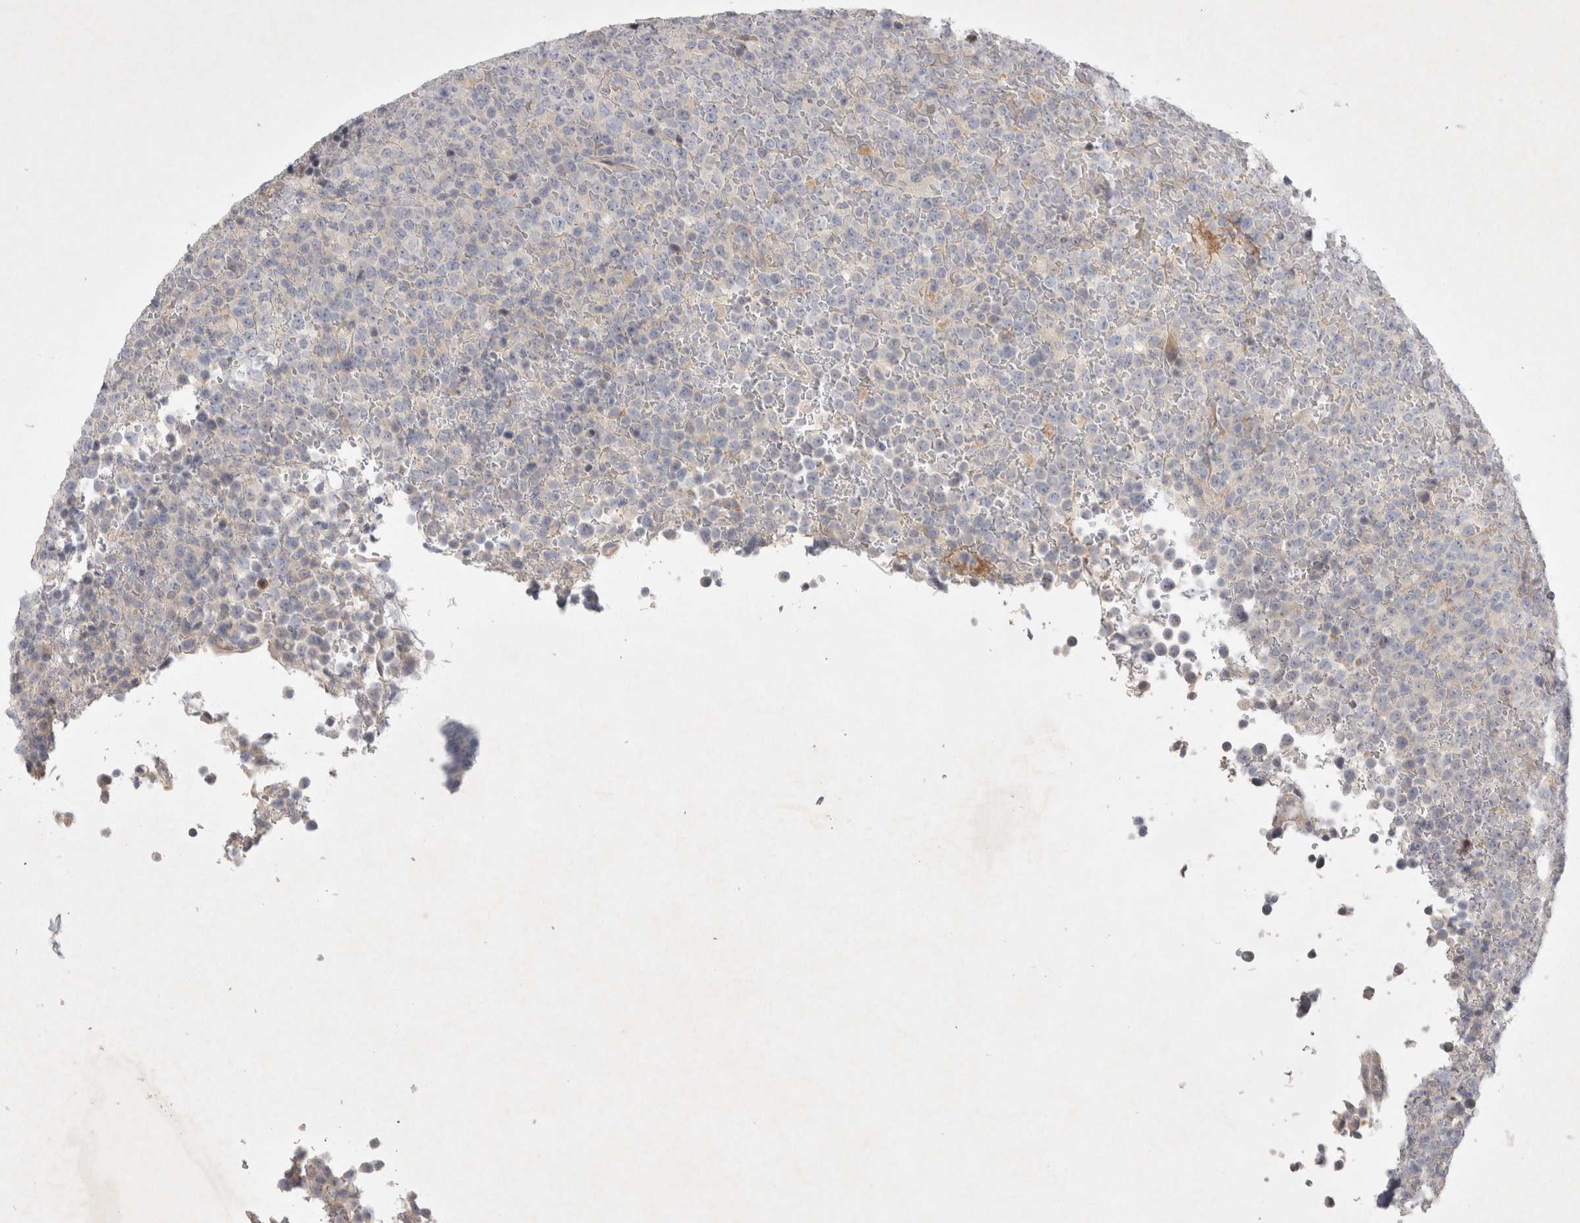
{"staining": {"intensity": "negative", "quantity": "none", "location": "none"}, "tissue": "lymphoma", "cell_type": "Tumor cells", "image_type": "cancer", "snomed": [{"axis": "morphology", "description": "Malignant lymphoma, non-Hodgkin's type, High grade"}, {"axis": "topography", "description": "Lymph node"}], "caption": "This is an IHC image of human lymphoma. There is no expression in tumor cells.", "gene": "BZW2", "patient": {"sex": "male", "age": 13}}